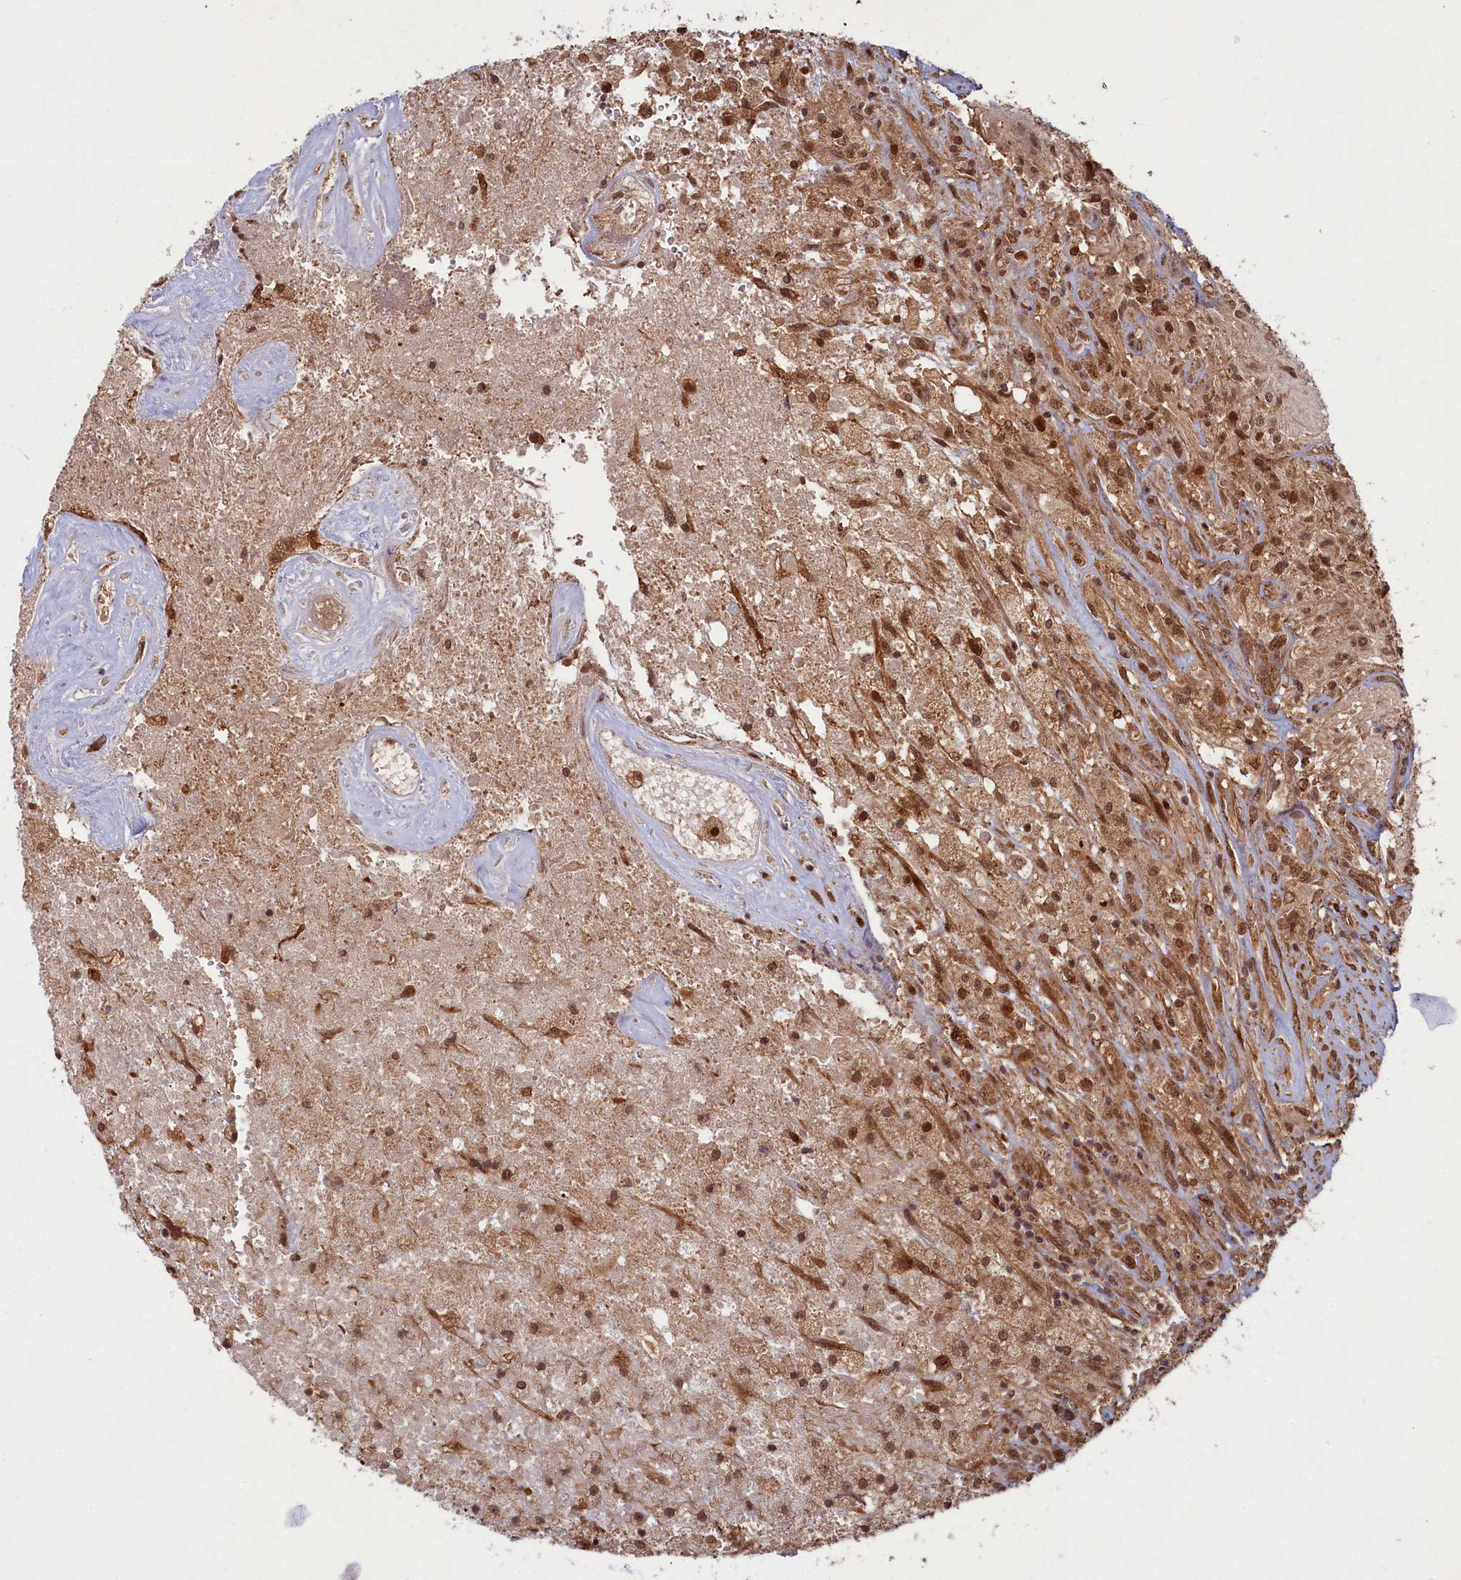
{"staining": {"intensity": "moderate", "quantity": "25%-75%", "location": "nuclear"}, "tissue": "glioma", "cell_type": "Tumor cells", "image_type": "cancer", "snomed": [{"axis": "morphology", "description": "Glioma, malignant, High grade"}, {"axis": "topography", "description": "Brain"}], "caption": "Human malignant glioma (high-grade) stained for a protein (brown) shows moderate nuclear positive positivity in approximately 25%-75% of tumor cells.", "gene": "BRCA1", "patient": {"sex": "male", "age": 56}}